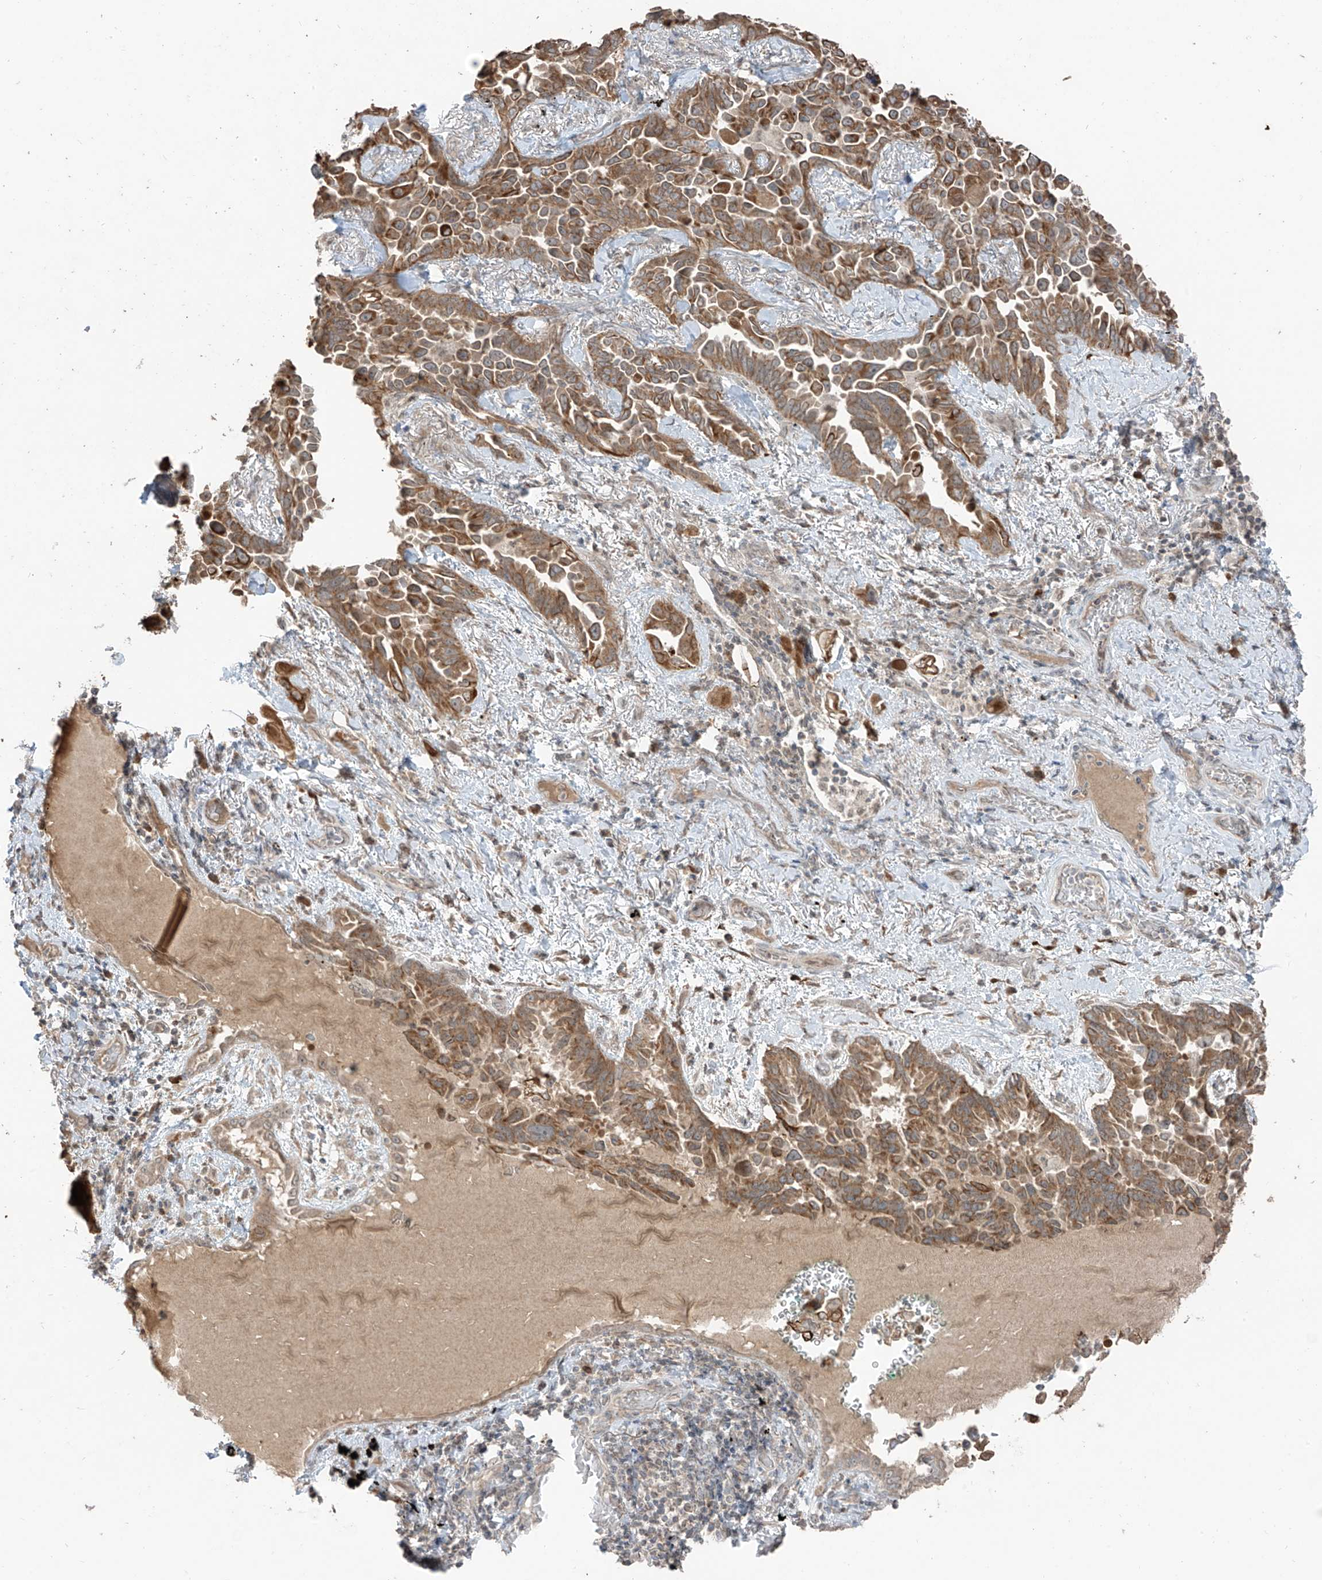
{"staining": {"intensity": "moderate", "quantity": ">75%", "location": "cytoplasmic/membranous"}, "tissue": "lung cancer", "cell_type": "Tumor cells", "image_type": "cancer", "snomed": [{"axis": "morphology", "description": "Adenocarcinoma, NOS"}, {"axis": "topography", "description": "Lung"}], "caption": "Lung cancer (adenocarcinoma) stained with a brown dye shows moderate cytoplasmic/membranous positive expression in about >75% of tumor cells.", "gene": "COLGALT2", "patient": {"sex": "female", "age": 67}}